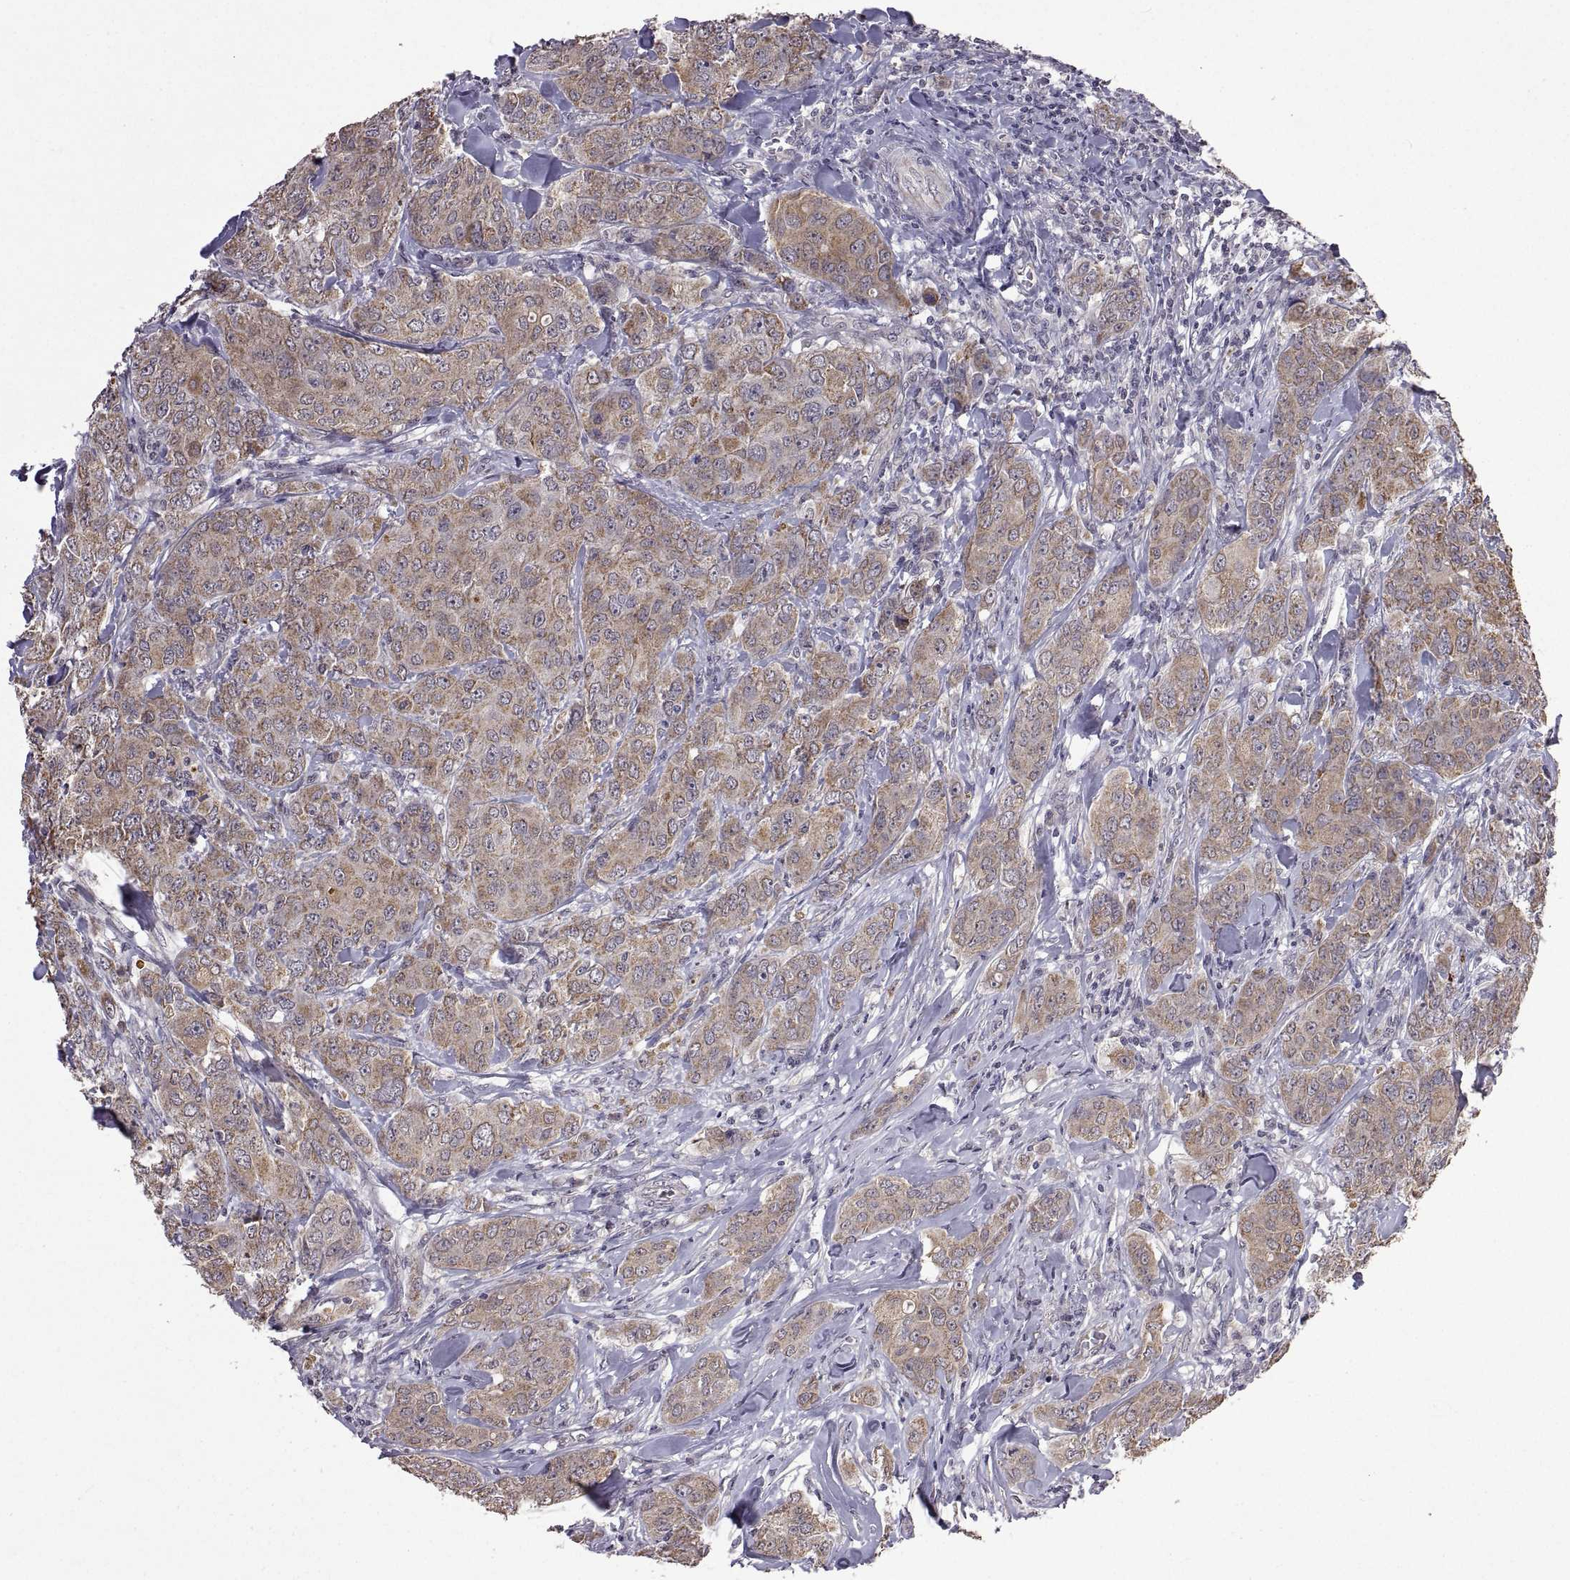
{"staining": {"intensity": "moderate", "quantity": ">75%", "location": "cytoplasmic/membranous"}, "tissue": "breast cancer", "cell_type": "Tumor cells", "image_type": "cancer", "snomed": [{"axis": "morphology", "description": "Duct carcinoma"}, {"axis": "topography", "description": "Breast"}], "caption": "Brown immunohistochemical staining in human breast infiltrating ductal carcinoma reveals moderate cytoplasmic/membranous staining in about >75% of tumor cells.", "gene": "LAMA1", "patient": {"sex": "female", "age": 43}}